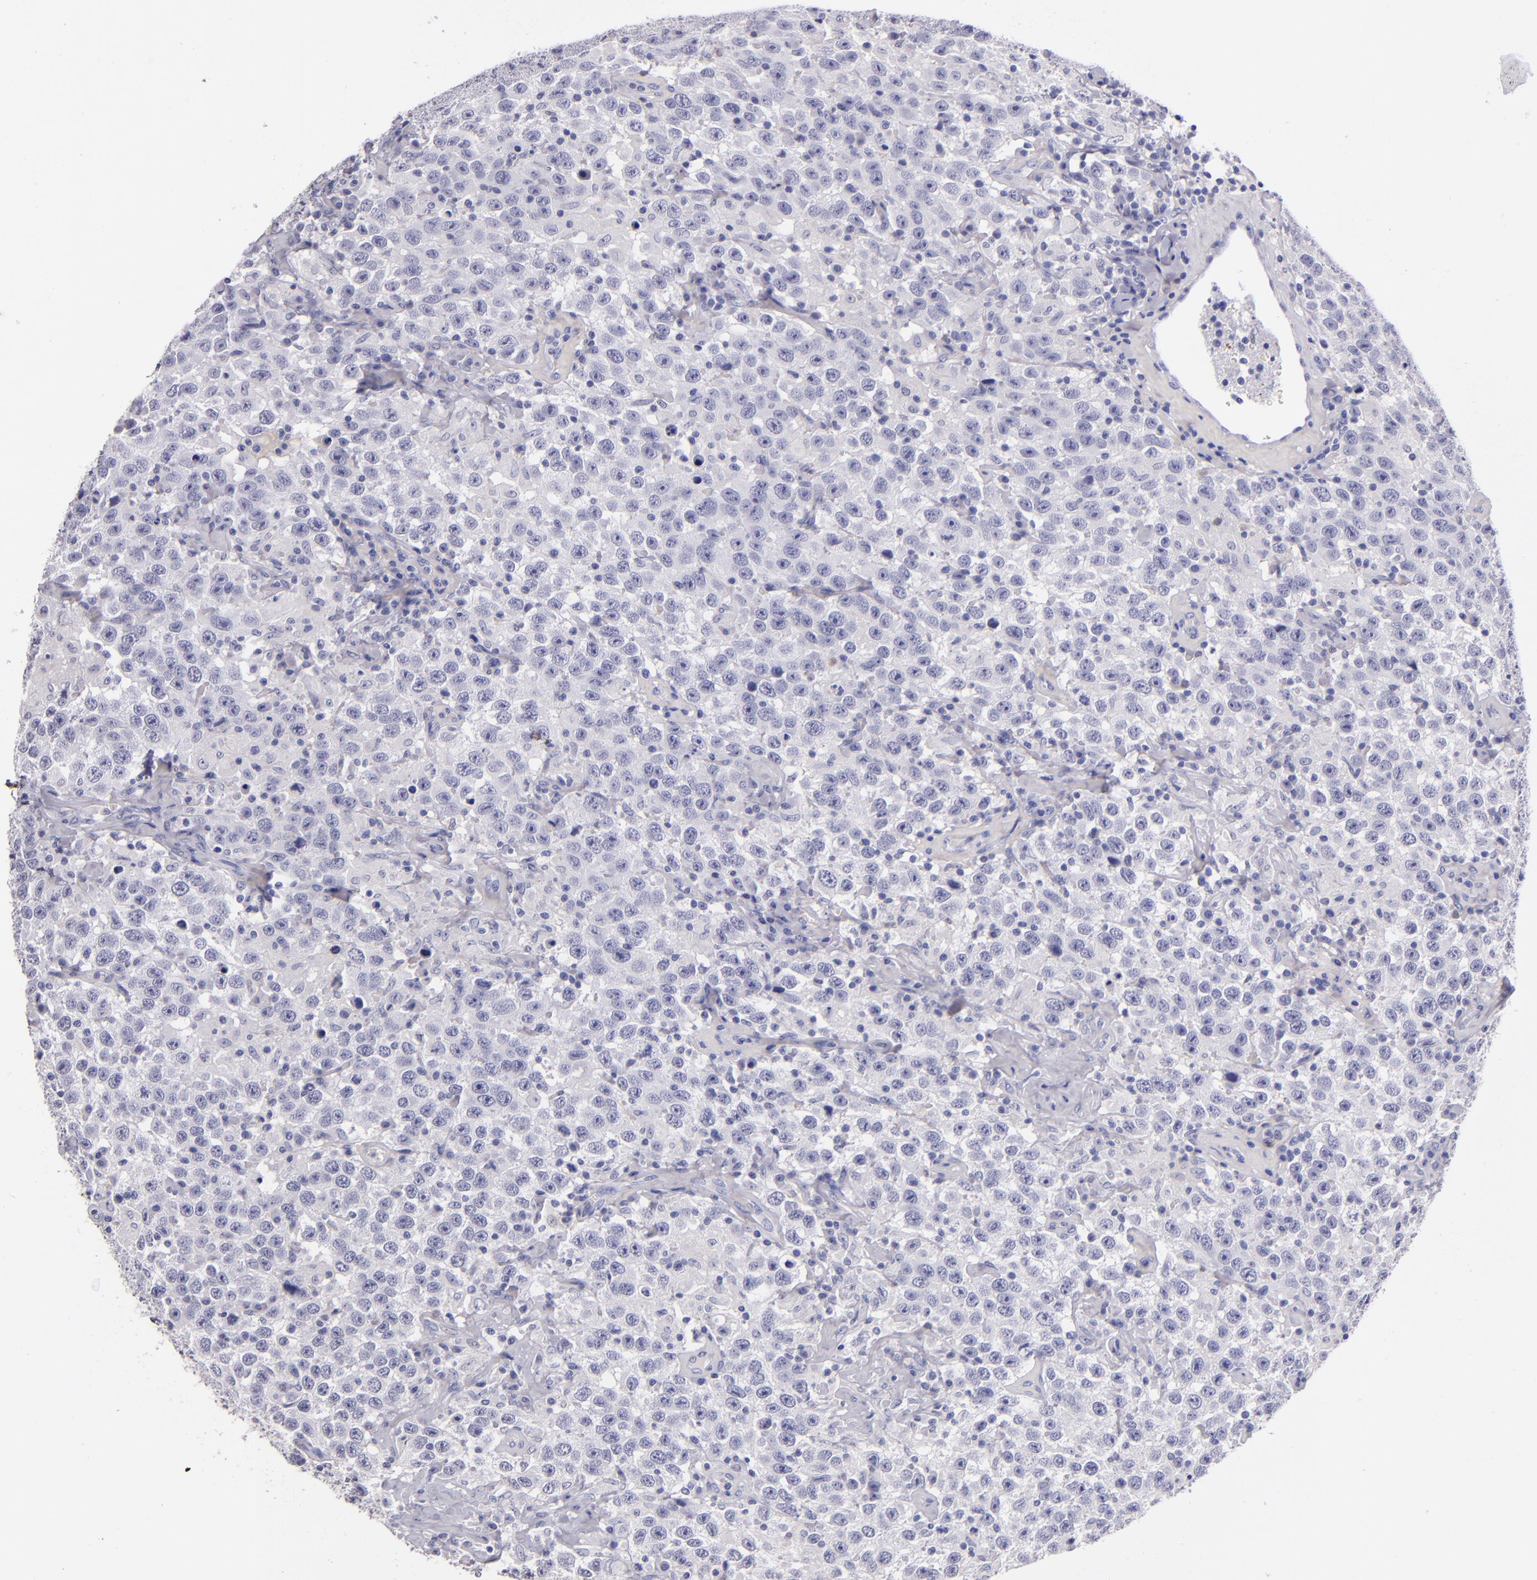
{"staining": {"intensity": "negative", "quantity": "none", "location": "none"}, "tissue": "testis cancer", "cell_type": "Tumor cells", "image_type": "cancer", "snomed": [{"axis": "morphology", "description": "Seminoma, NOS"}, {"axis": "topography", "description": "Testis"}], "caption": "Immunohistochemistry of human testis seminoma displays no positivity in tumor cells. (Immunohistochemistry (ihc), brightfield microscopy, high magnification).", "gene": "F13A1", "patient": {"sex": "male", "age": 41}}